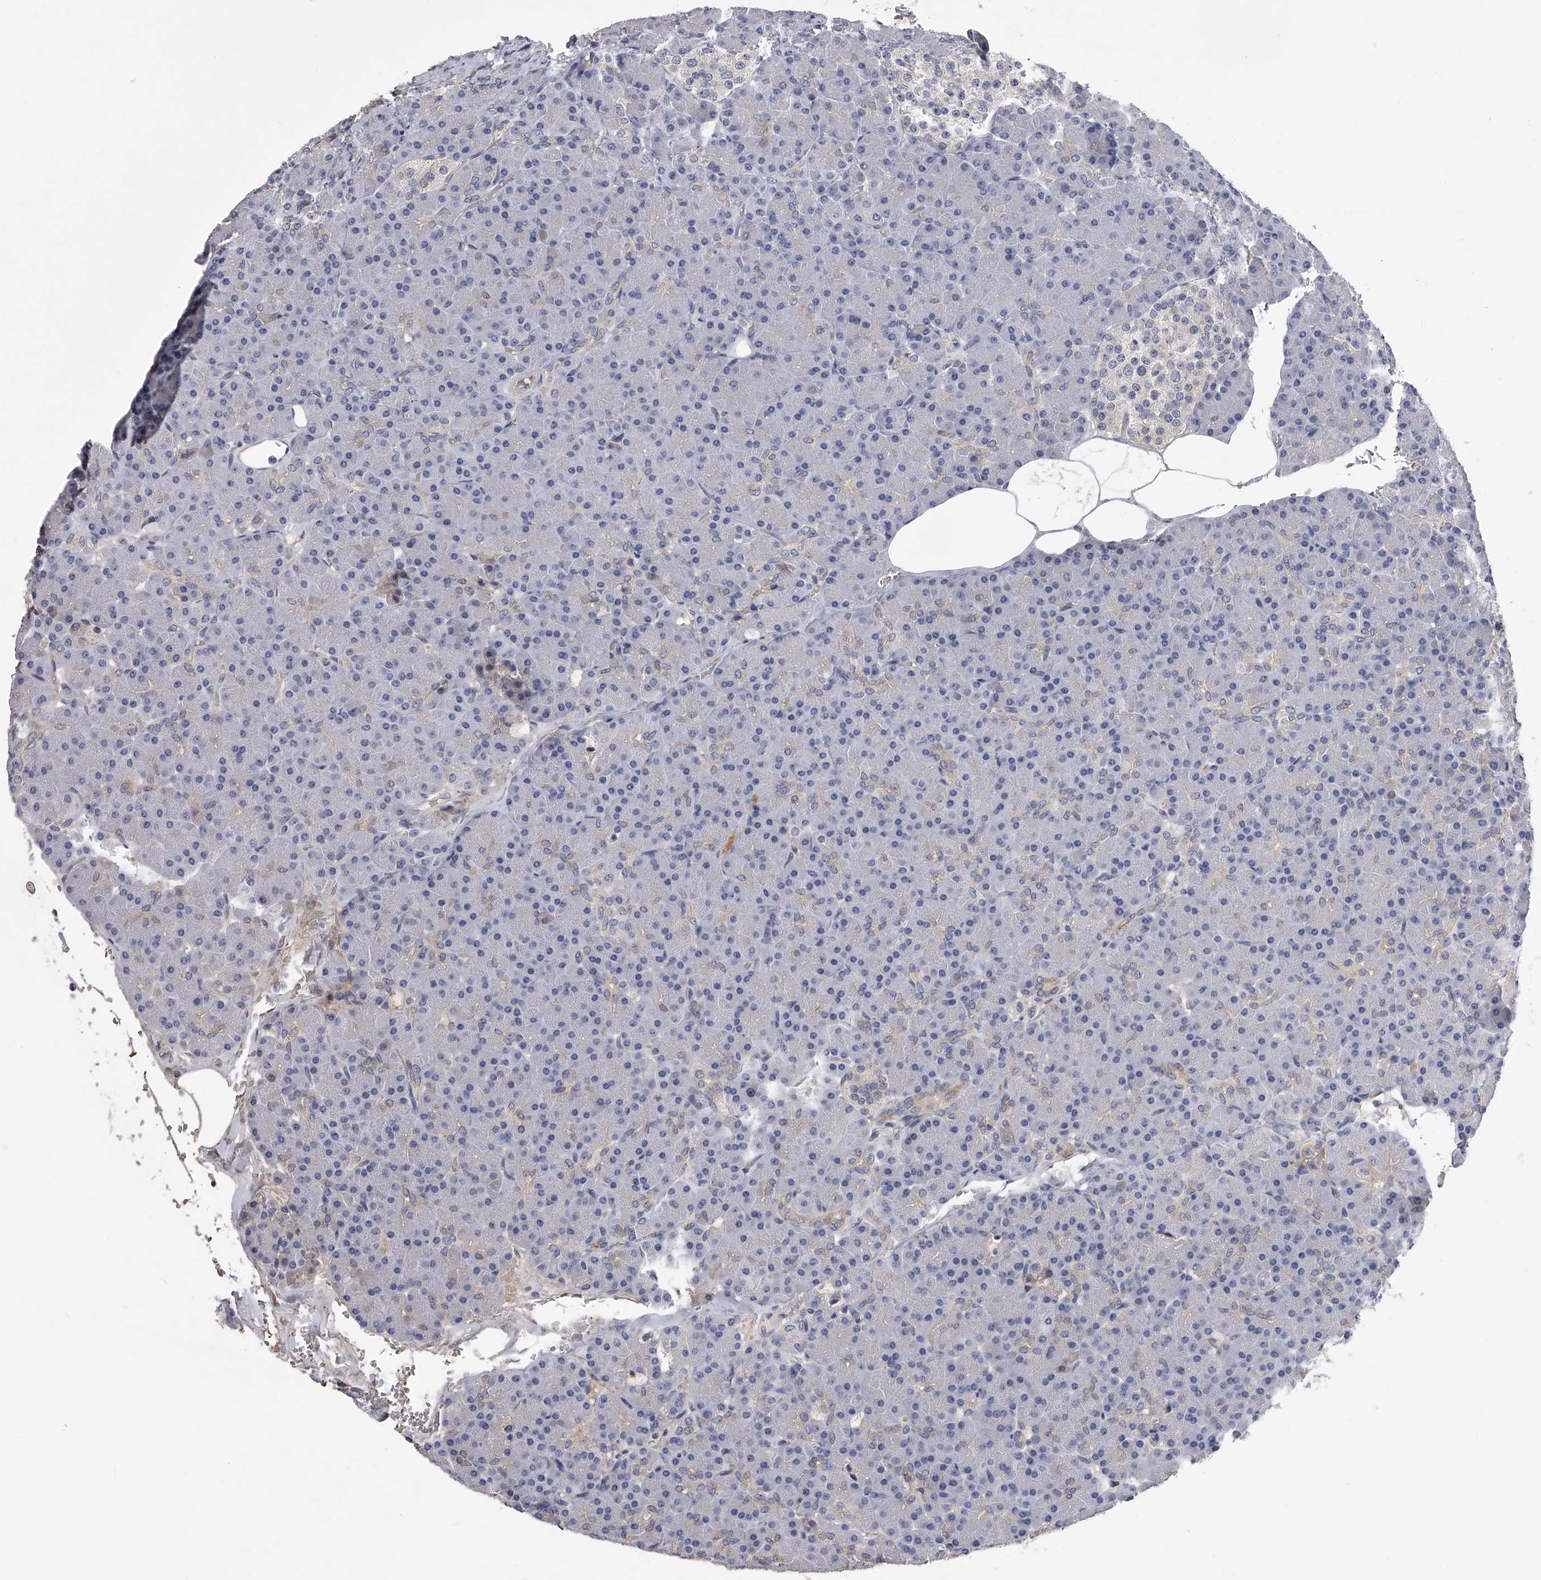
{"staining": {"intensity": "strong", "quantity": "<25%", "location": "cytoplasmic/membranous"}, "tissue": "pancreas", "cell_type": "Exocrine glandular cells", "image_type": "normal", "snomed": [{"axis": "morphology", "description": "Normal tissue, NOS"}, {"axis": "topography", "description": "Pancreas"}], "caption": "A micrograph of human pancreas stained for a protein reveals strong cytoplasmic/membranous brown staining in exocrine glandular cells. The protein is stained brown, and the nuclei are stained in blue (DAB (3,3'-diaminobenzidine) IHC with brightfield microscopy, high magnification).", "gene": "MDN1", "patient": {"sex": "female", "age": 43}}